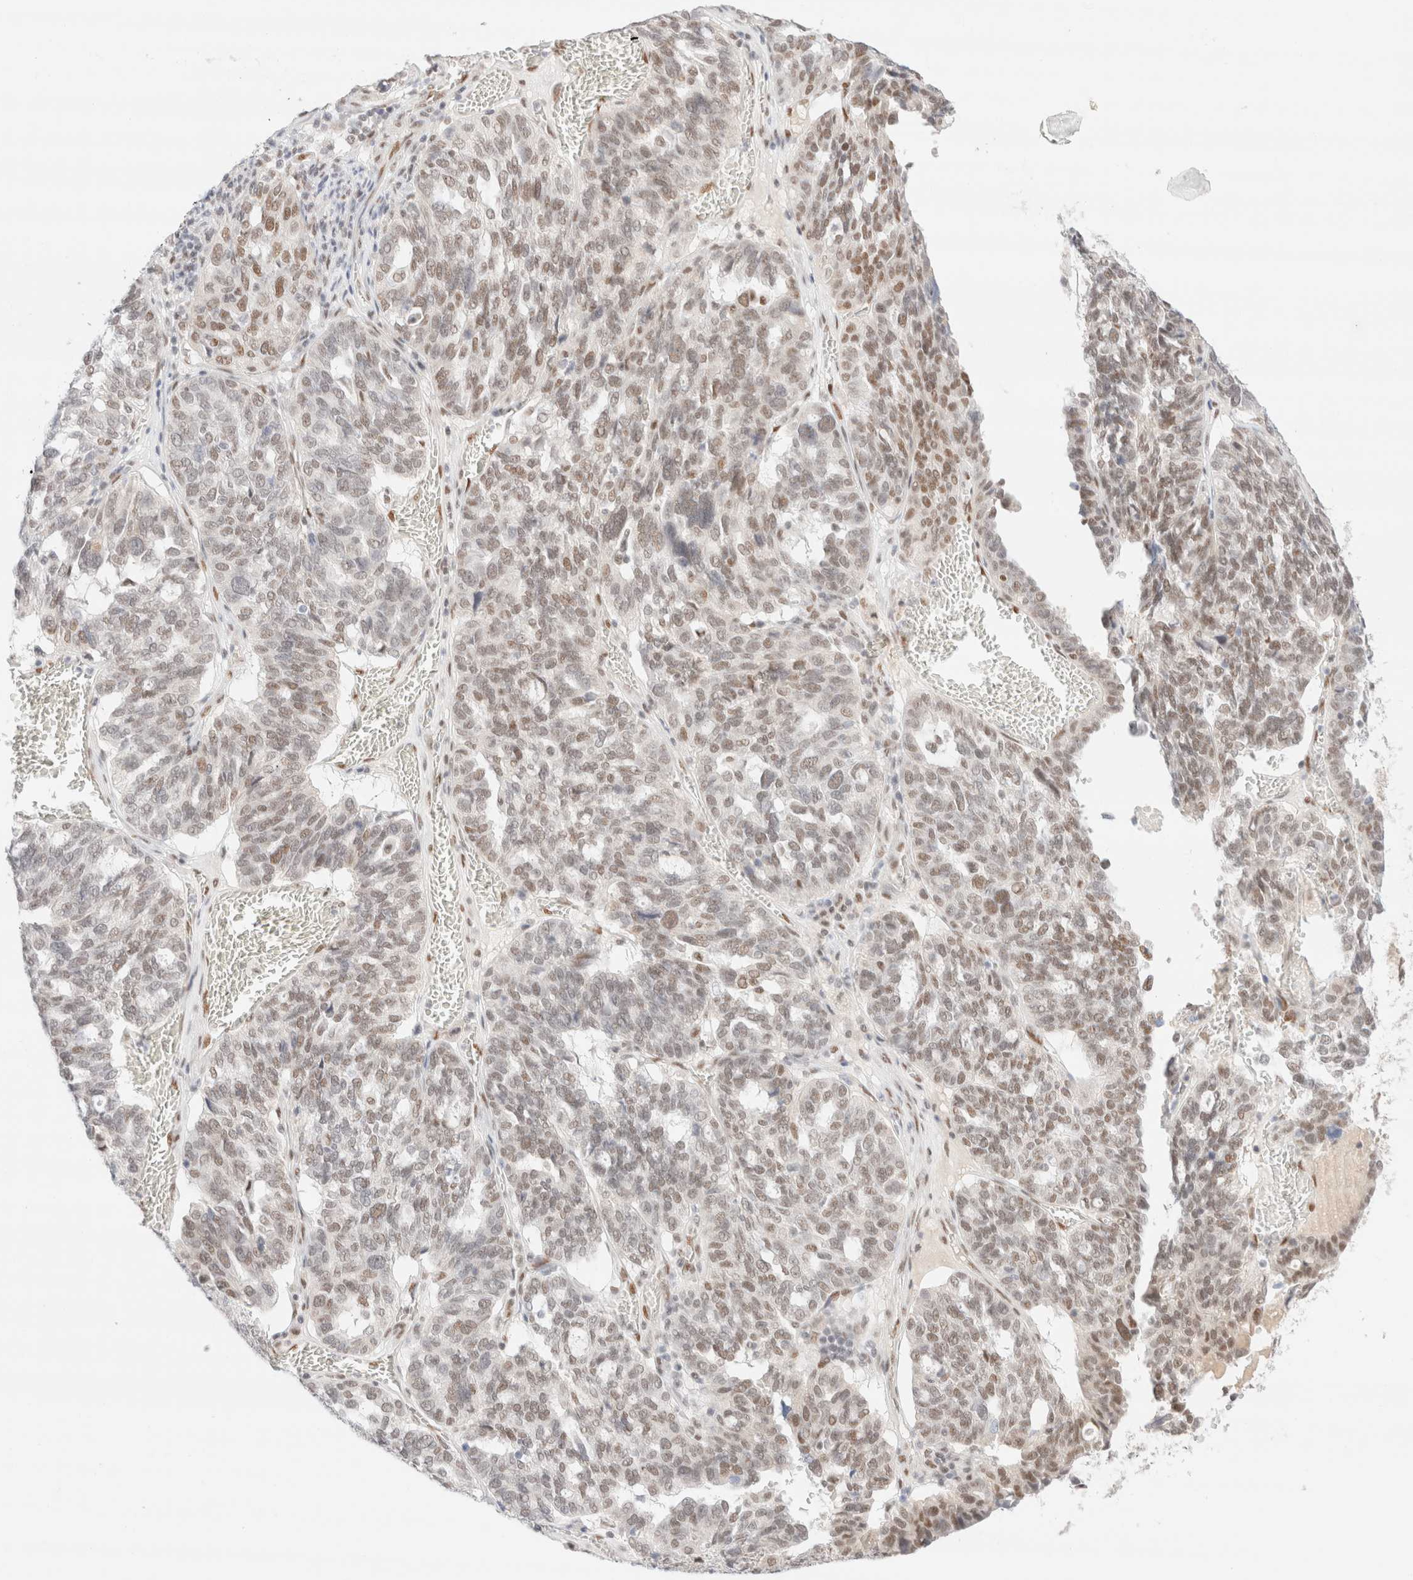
{"staining": {"intensity": "moderate", "quantity": ">75%", "location": "nuclear"}, "tissue": "ovarian cancer", "cell_type": "Tumor cells", "image_type": "cancer", "snomed": [{"axis": "morphology", "description": "Cystadenocarcinoma, serous, NOS"}, {"axis": "topography", "description": "Ovary"}], "caption": "Immunohistochemistry histopathology image of neoplastic tissue: human ovarian serous cystadenocarcinoma stained using immunohistochemistry (IHC) displays medium levels of moderate protein expression localized specifically in the nuclear of tumor cells, appearing as a nuclear brown color.", "gene": "CIC", "patient": {"sex": "female", "age": 59}}